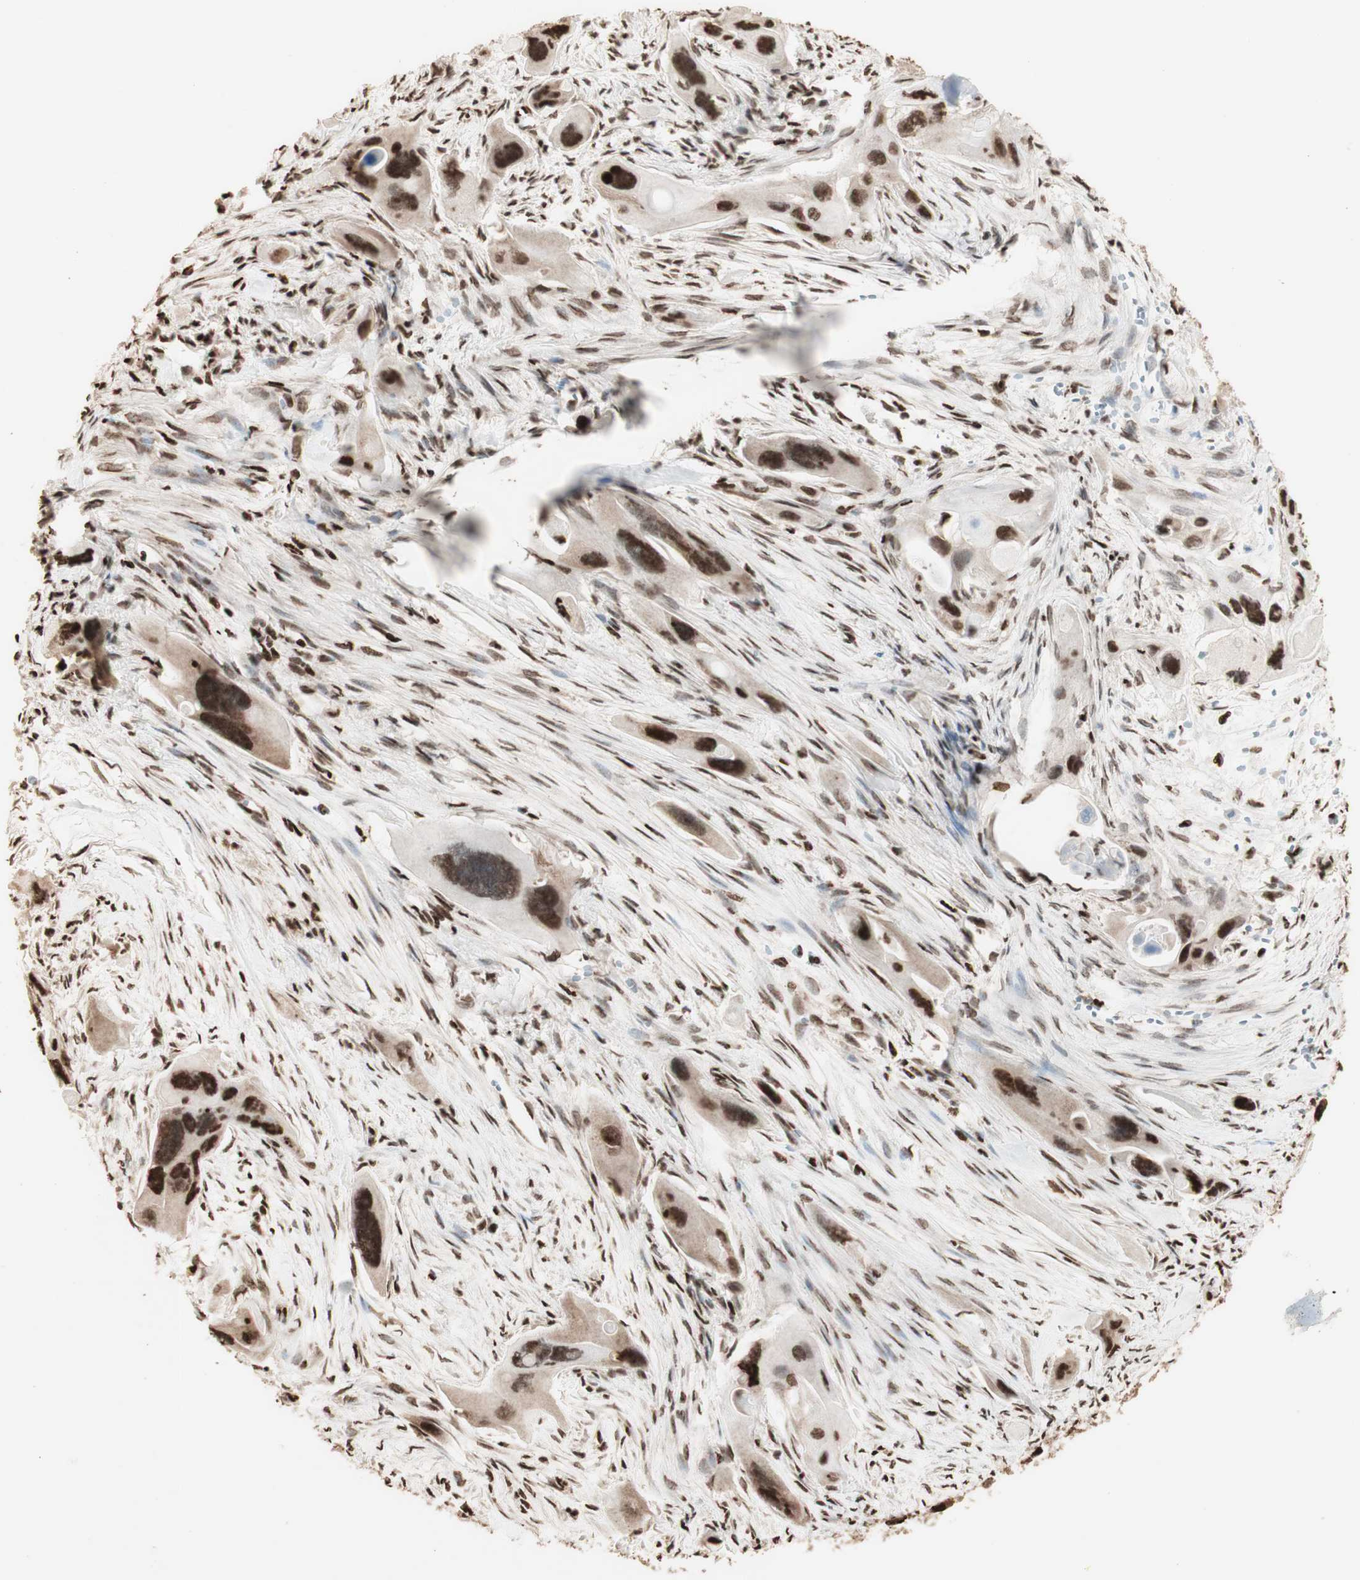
{"staining": {"intensity": "strong", "quantity": ">75%", "location": "nuclear"}, "tissue": "pancreatic cancer", "cell_type": "Tumor cells", "image_type": "cancer", "snomed": [{"axis": "morphology", "description": "Adenocarcinoma, NOS"}, {"axis": "topography", "description": "Pancreas"}], "caption": "A high amount of strong nuclear staining is seen in approximately >75% of tumor cells in adenocarcinoma (pancreatic) tissue.", "gene": "HNRNPA2B1", "patient": {"sex": "male", "age": 73}}